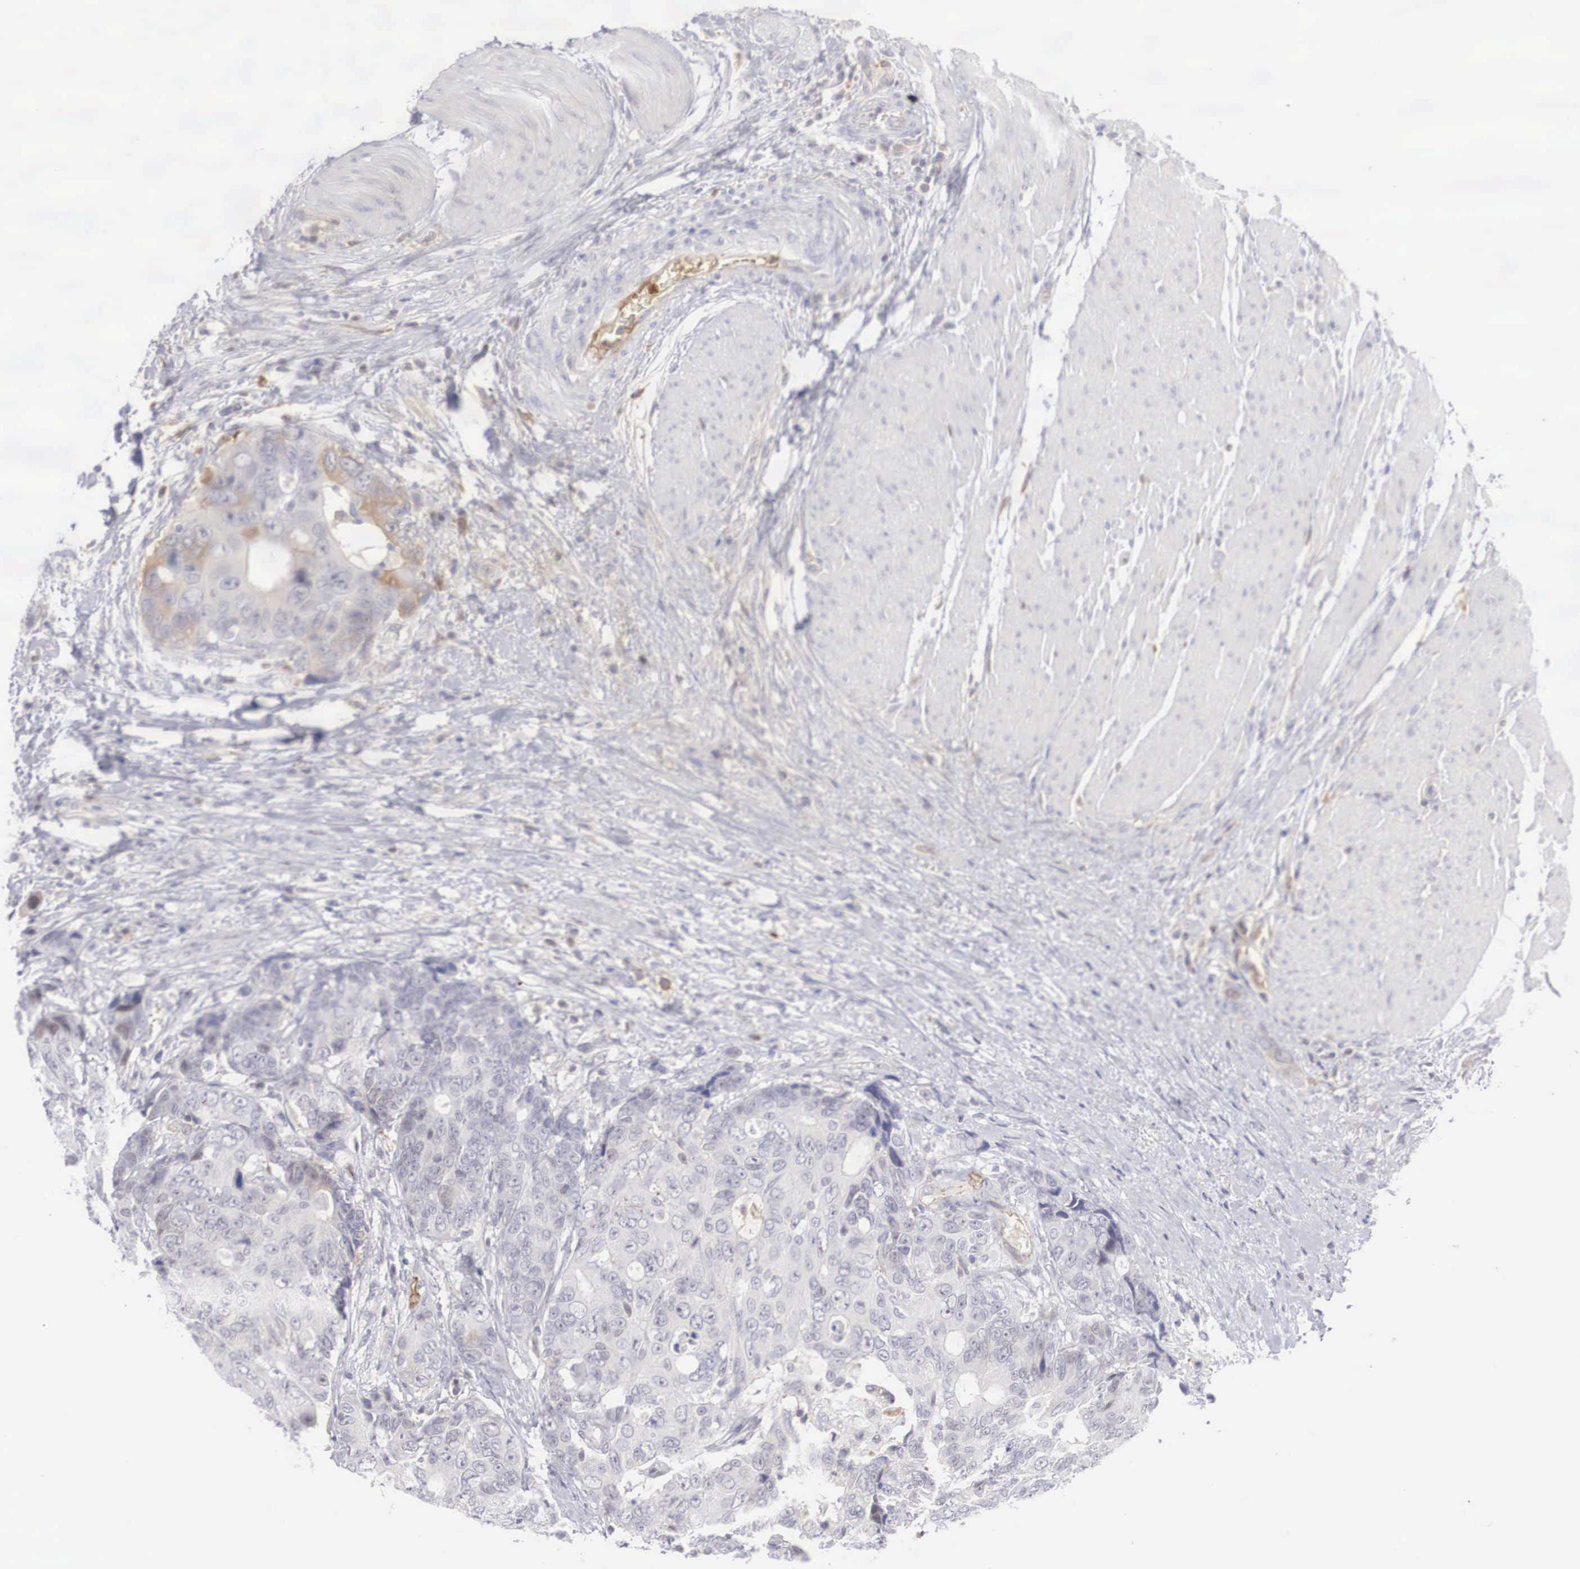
{"staining": {"intensity": "weak", "quantity": "<25%", "location": "cytoplasmic/membranous,nuclear"}, "tissue": "colorectal cancer", "cell_type": "Tumor cells", "image_type": "cancer", "snomed": [{"axis": "morphology", "description": "Adenocarcinoma, NOS"}, {"axis": "topography", "description": "Rectum"}], "caption": "A photomicrograph of human colorectal cancer is negative for staining in tumor cells.", "gene": "RBPJ", "patient": {"sex": "female", "age": 67}}